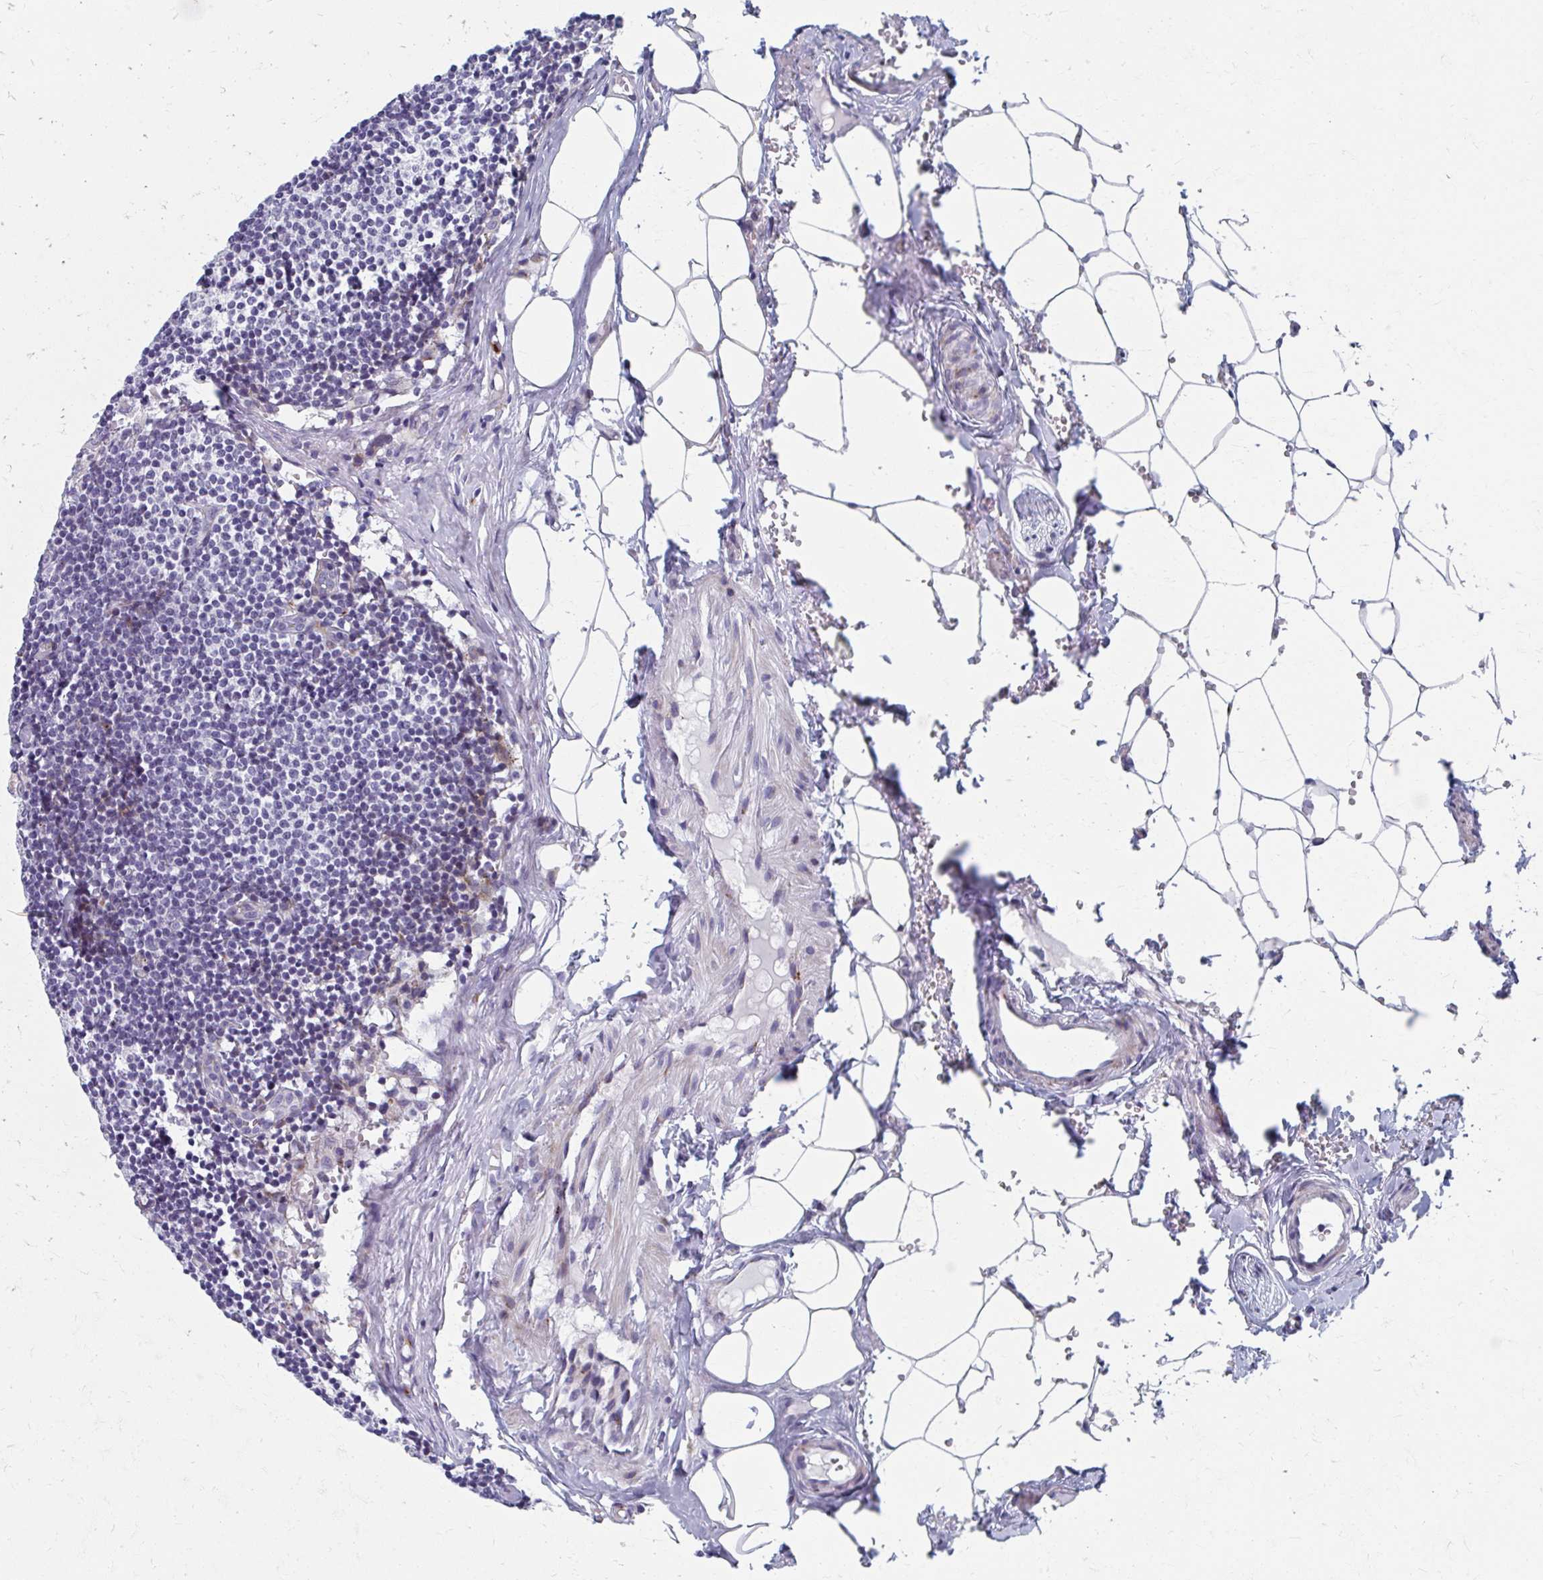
{"staining": {"intensity": "negative", "quantity": "none", "location": "none"}, "tissue": "lymph node", "cell_type": "Germinal center cells", "image_type": "normal", "snomed": [{"axis": "morphology", "description": "Normal tissue, NOS"}, {"axis": "topography", "description": "Lymph node"}], "caption": "Human lymph node stained for a protein using IHC demonstrates no staining in germinal center cells.", "gene": "OLFM2", "patient": {"sex": "male", "age": 49}}